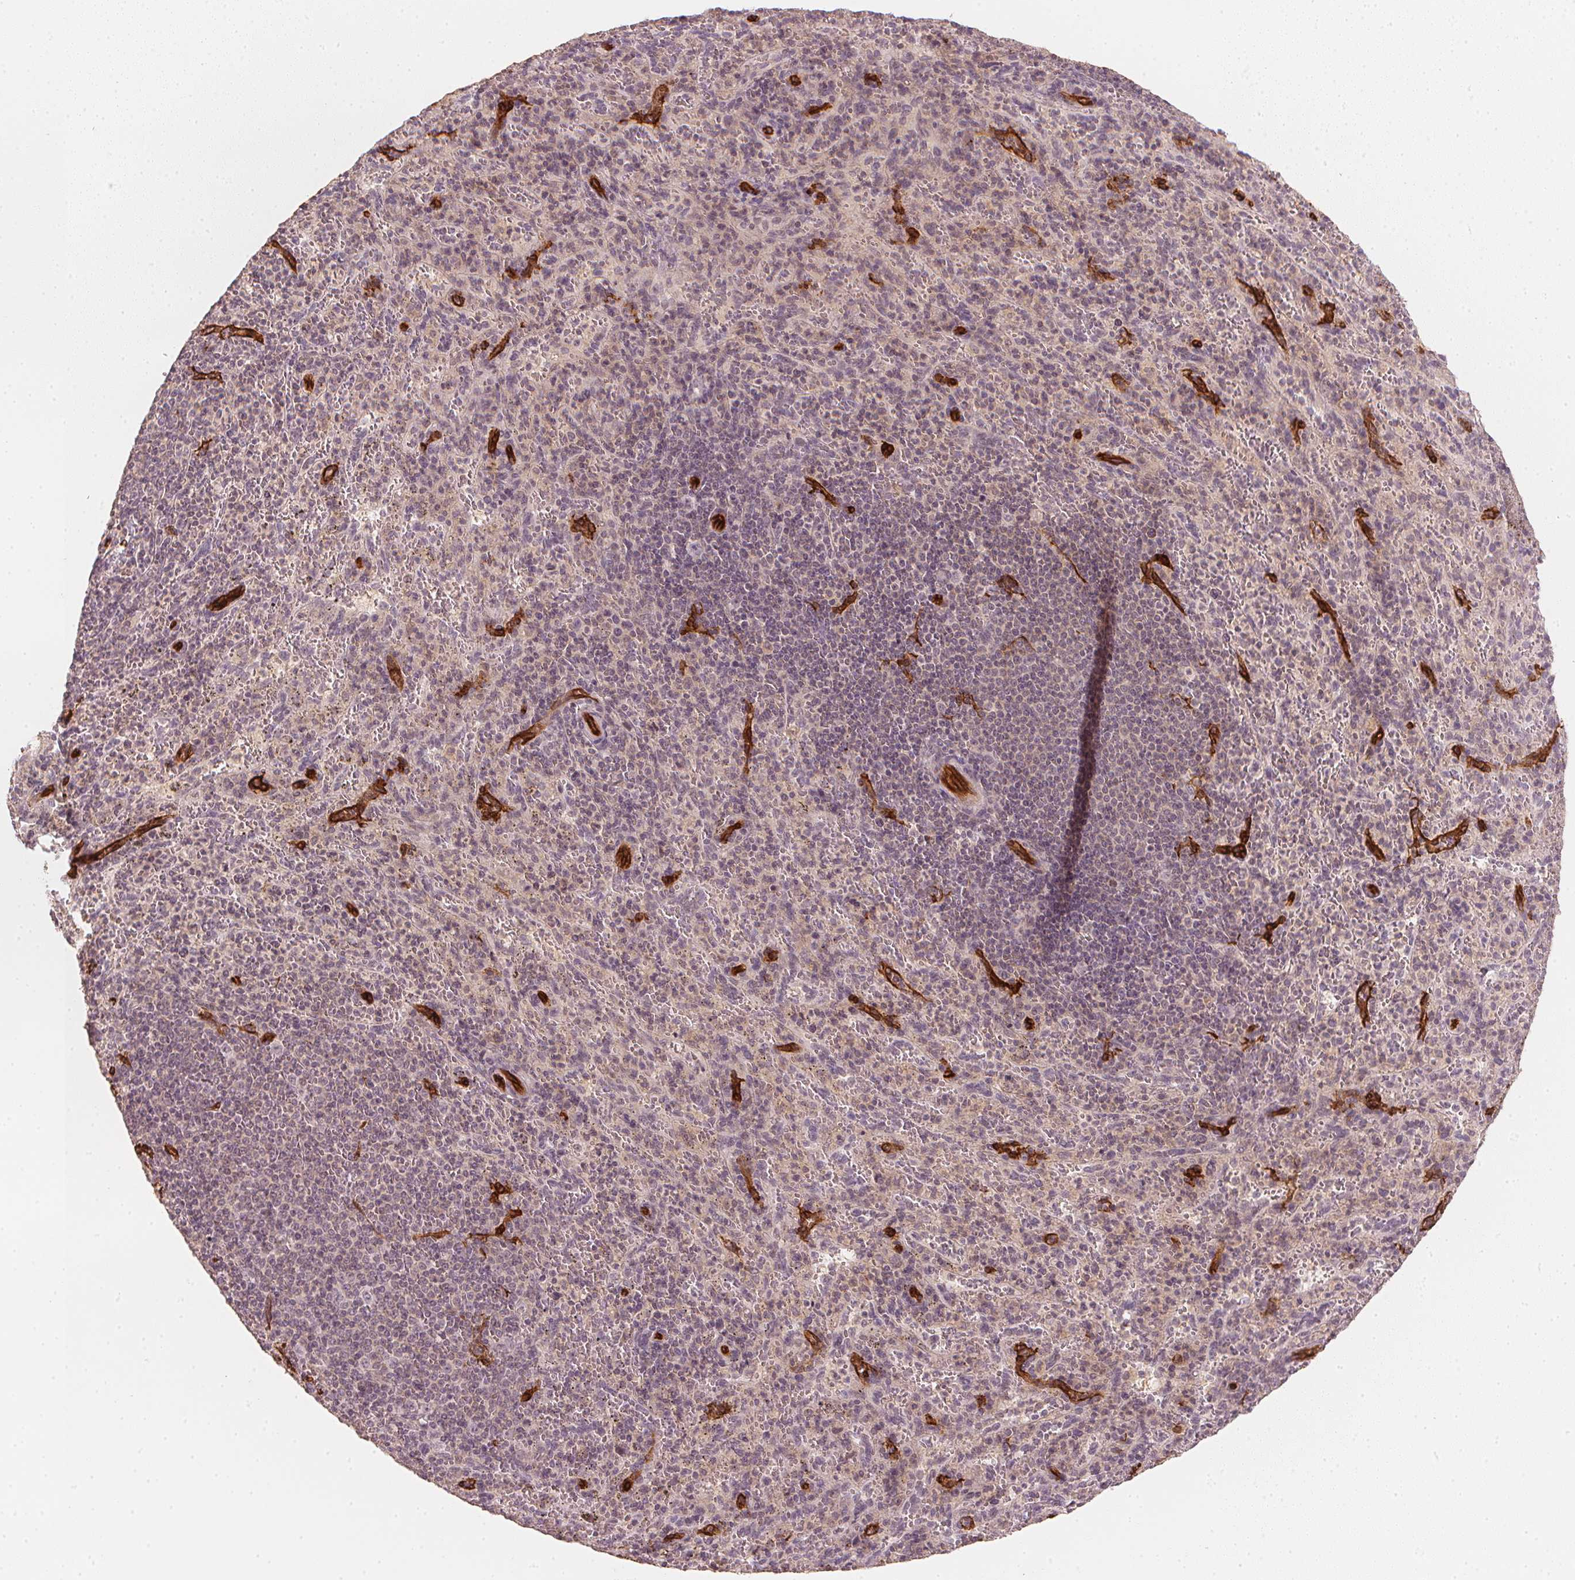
{"staining": {"intensity": "negative", "quantity": "none", "location": "none"}, "tissue": "spleen", "cell_type": "Cells in red pulp", "image_type": "normal", "snomed": [{"axis": "morphology", "description": "Normal tissue, NOS"}, {"axis": "topography", "description": "Spleen"}], "caption": "High power microscopy histopathology image of an IHC photomicrograph of benign spleen, revealing no significant staining in cells in red pulp. (Brightfield microscopy of DAB IHC at high magnification).", "gene": "CIB1", "patient": {"sex": "male", "age": 57}}